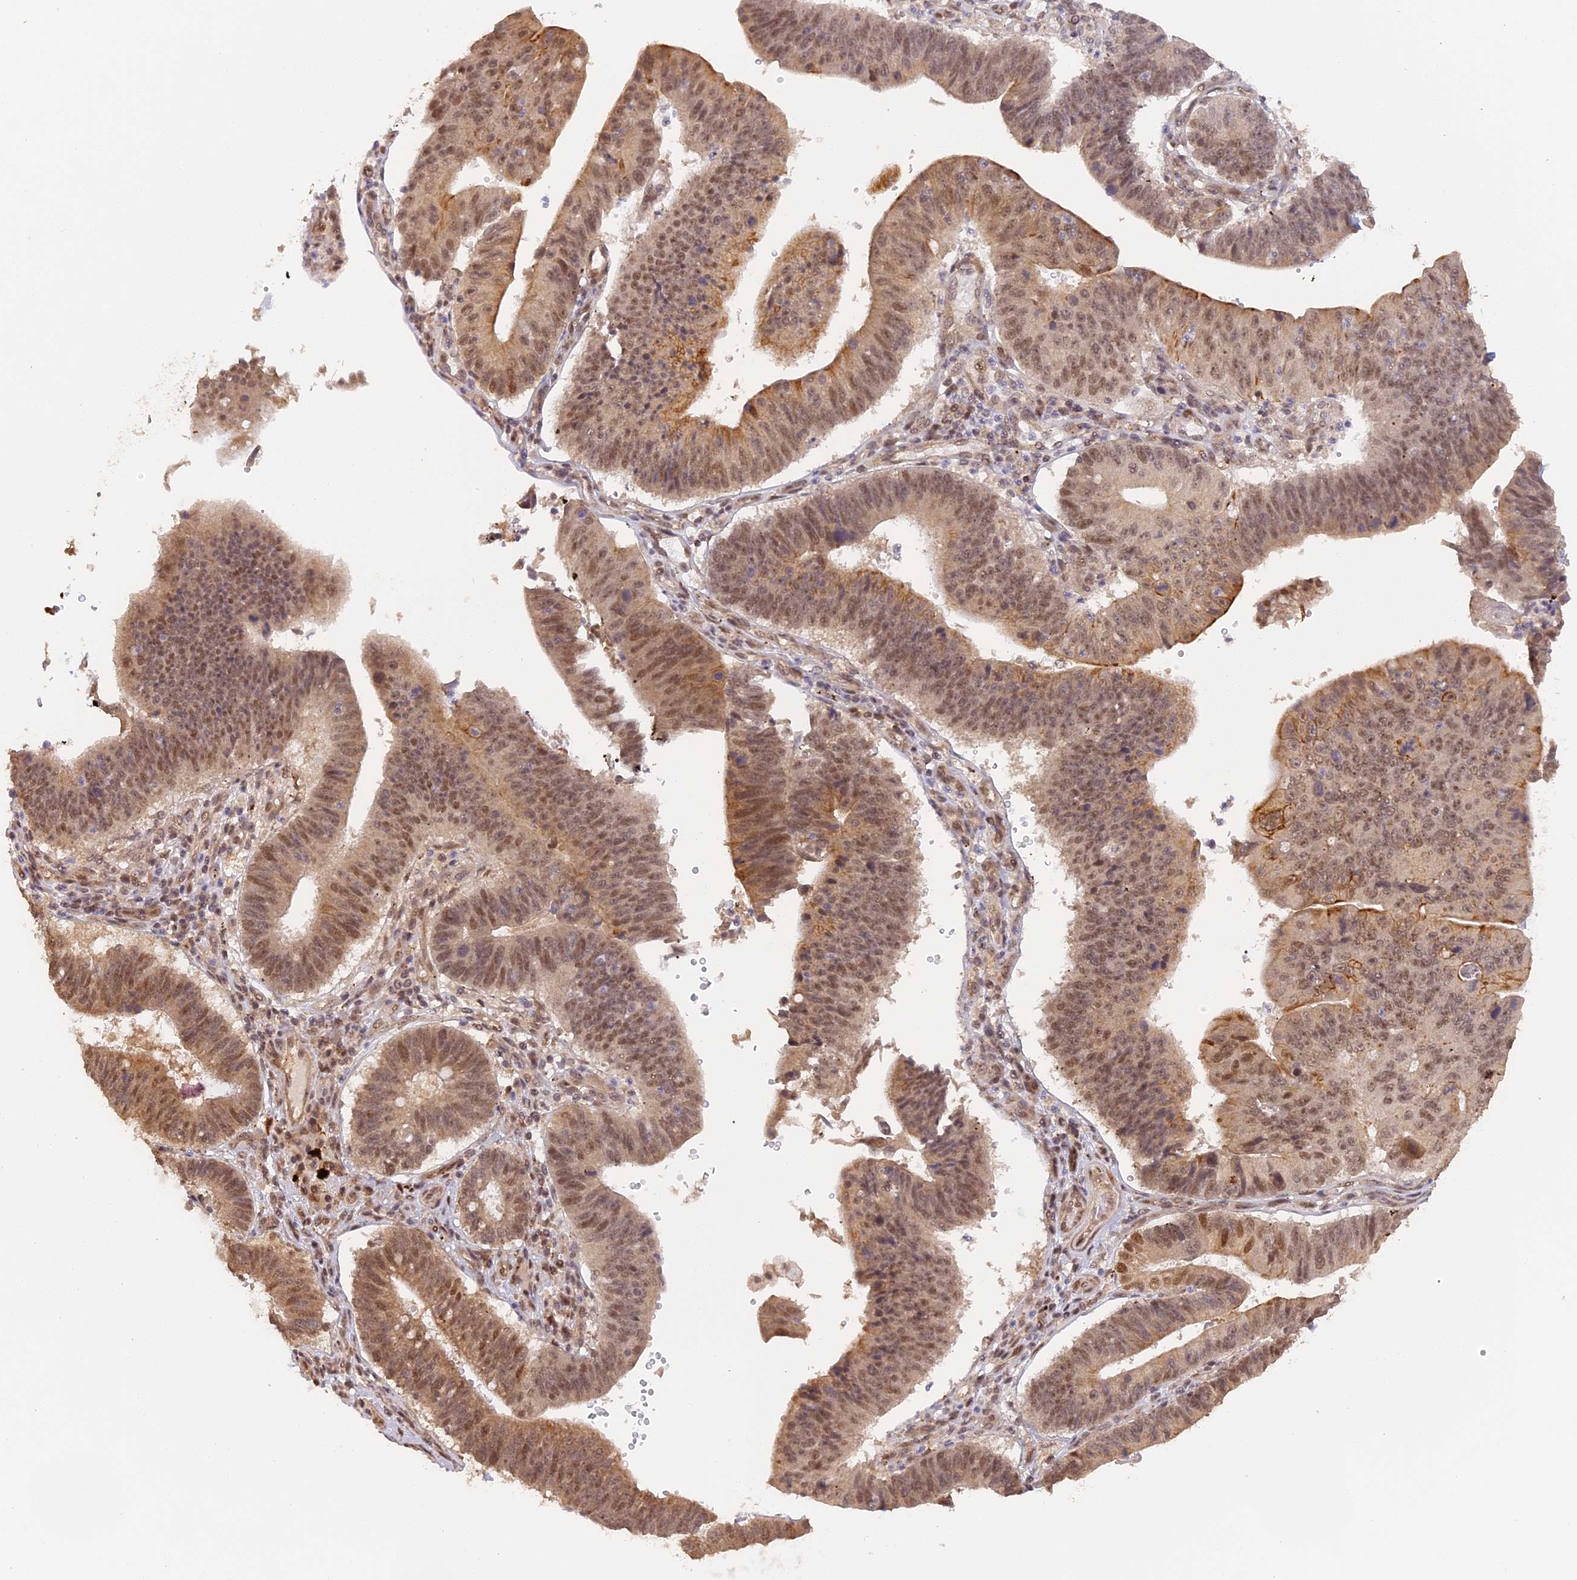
{"staining": {"intensity": "moderate", "quantity": ">75%", "location": "cytoplasmic/membranous,nuclear"}, "tissue": "stomach cancer", "cell_type": "Tumor cells", "image_type": "cancer", "snomed": [{"axis": "morphology", "description": "Adenocarcinoma, NOS"}, {"axis": "topography", "description": "Stomach"}], "caption": "High-power microscopy captured an immunohistochemistry (IHC) micrograph of stomach cancer (adenocarcinoma), revealing moderate cytoplasmic/membranous and nuclear expression in approximately >75% of tumor cells.", "gene": "MYBL2", "patient": {"sex": "male", "age": 59}}